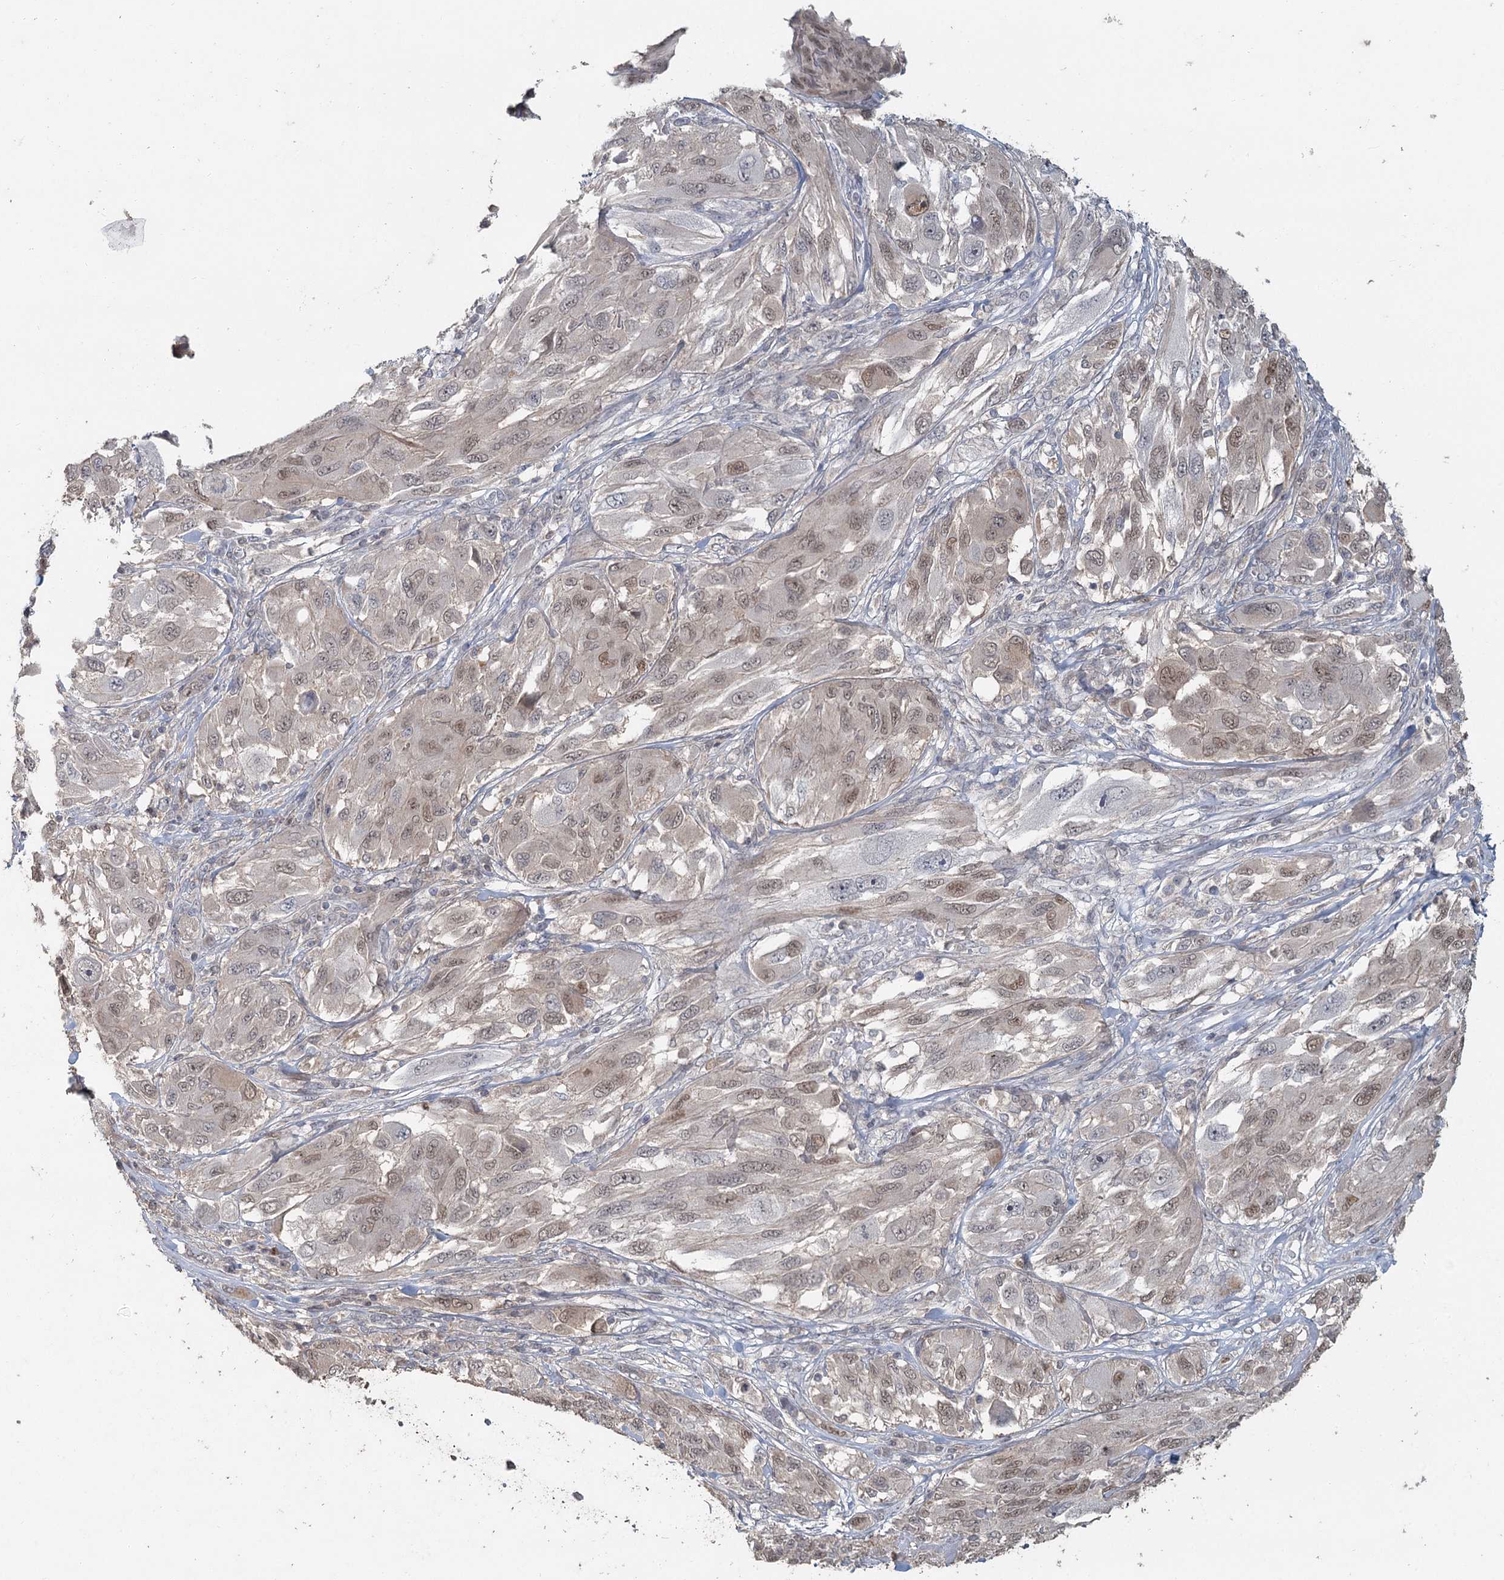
{"staining": {"intensity": "weak", "quantity": ">75%", "location": "nuclear"}, "tissue": "melanoma", "cell_type": "Tumor cells", "image_type": "cancer", "snomed": [{"axis": "morphology", "description": "Malignant melanoma, NOS"}, {"axis": "topography", "description": "Skin"}], "caption": "High-magnification brightfield microscopy of melanoma stained with DAB (brown) and counterstained with hematoxylin (blue). tumor cells exhibit weak nuclear staining is identified in approximately>75% of cells.", "gene": "ADK", "patient": {"sex": "female", "age": 91}}